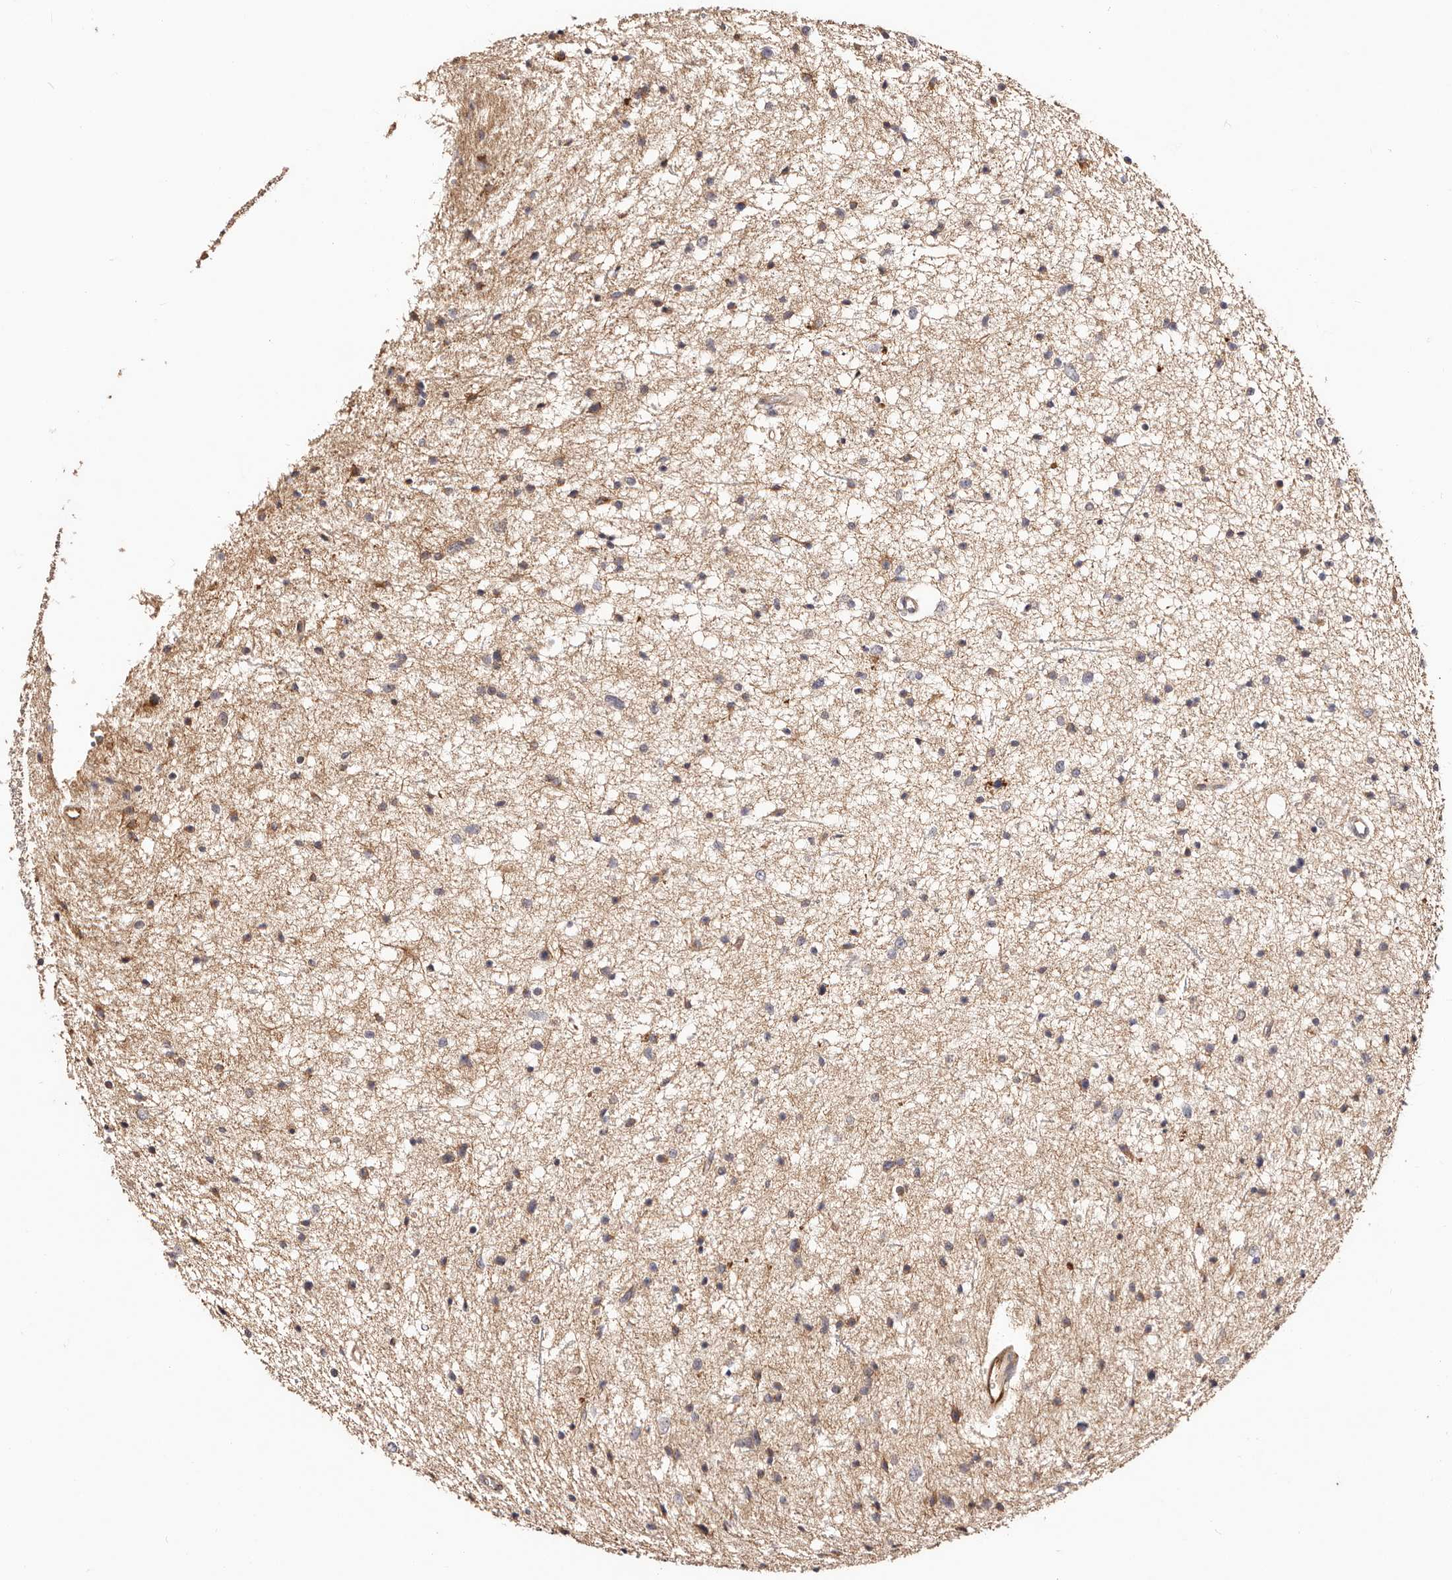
{"staining": {"intensity": "weak", "quantity": ">75%", "location": "cytoplasmic/membranous"}, "tissue": "glioma", "cell_type": "Tumor cells", "image_type": "cancer", "snomed": [{"axis": "morphology", "description": "Glioma, malignant, Low grade"}, {"axis": "topography", "description": "Brain"}], "caption": "Weak cytoplasmic/membranous positivity for a protein is appreciated in about >75% of tumor cells of malignant glioma (low-grade) using IHC.", "gene": "MAPK1", "patient": {"sex": "female", "age": 37}}